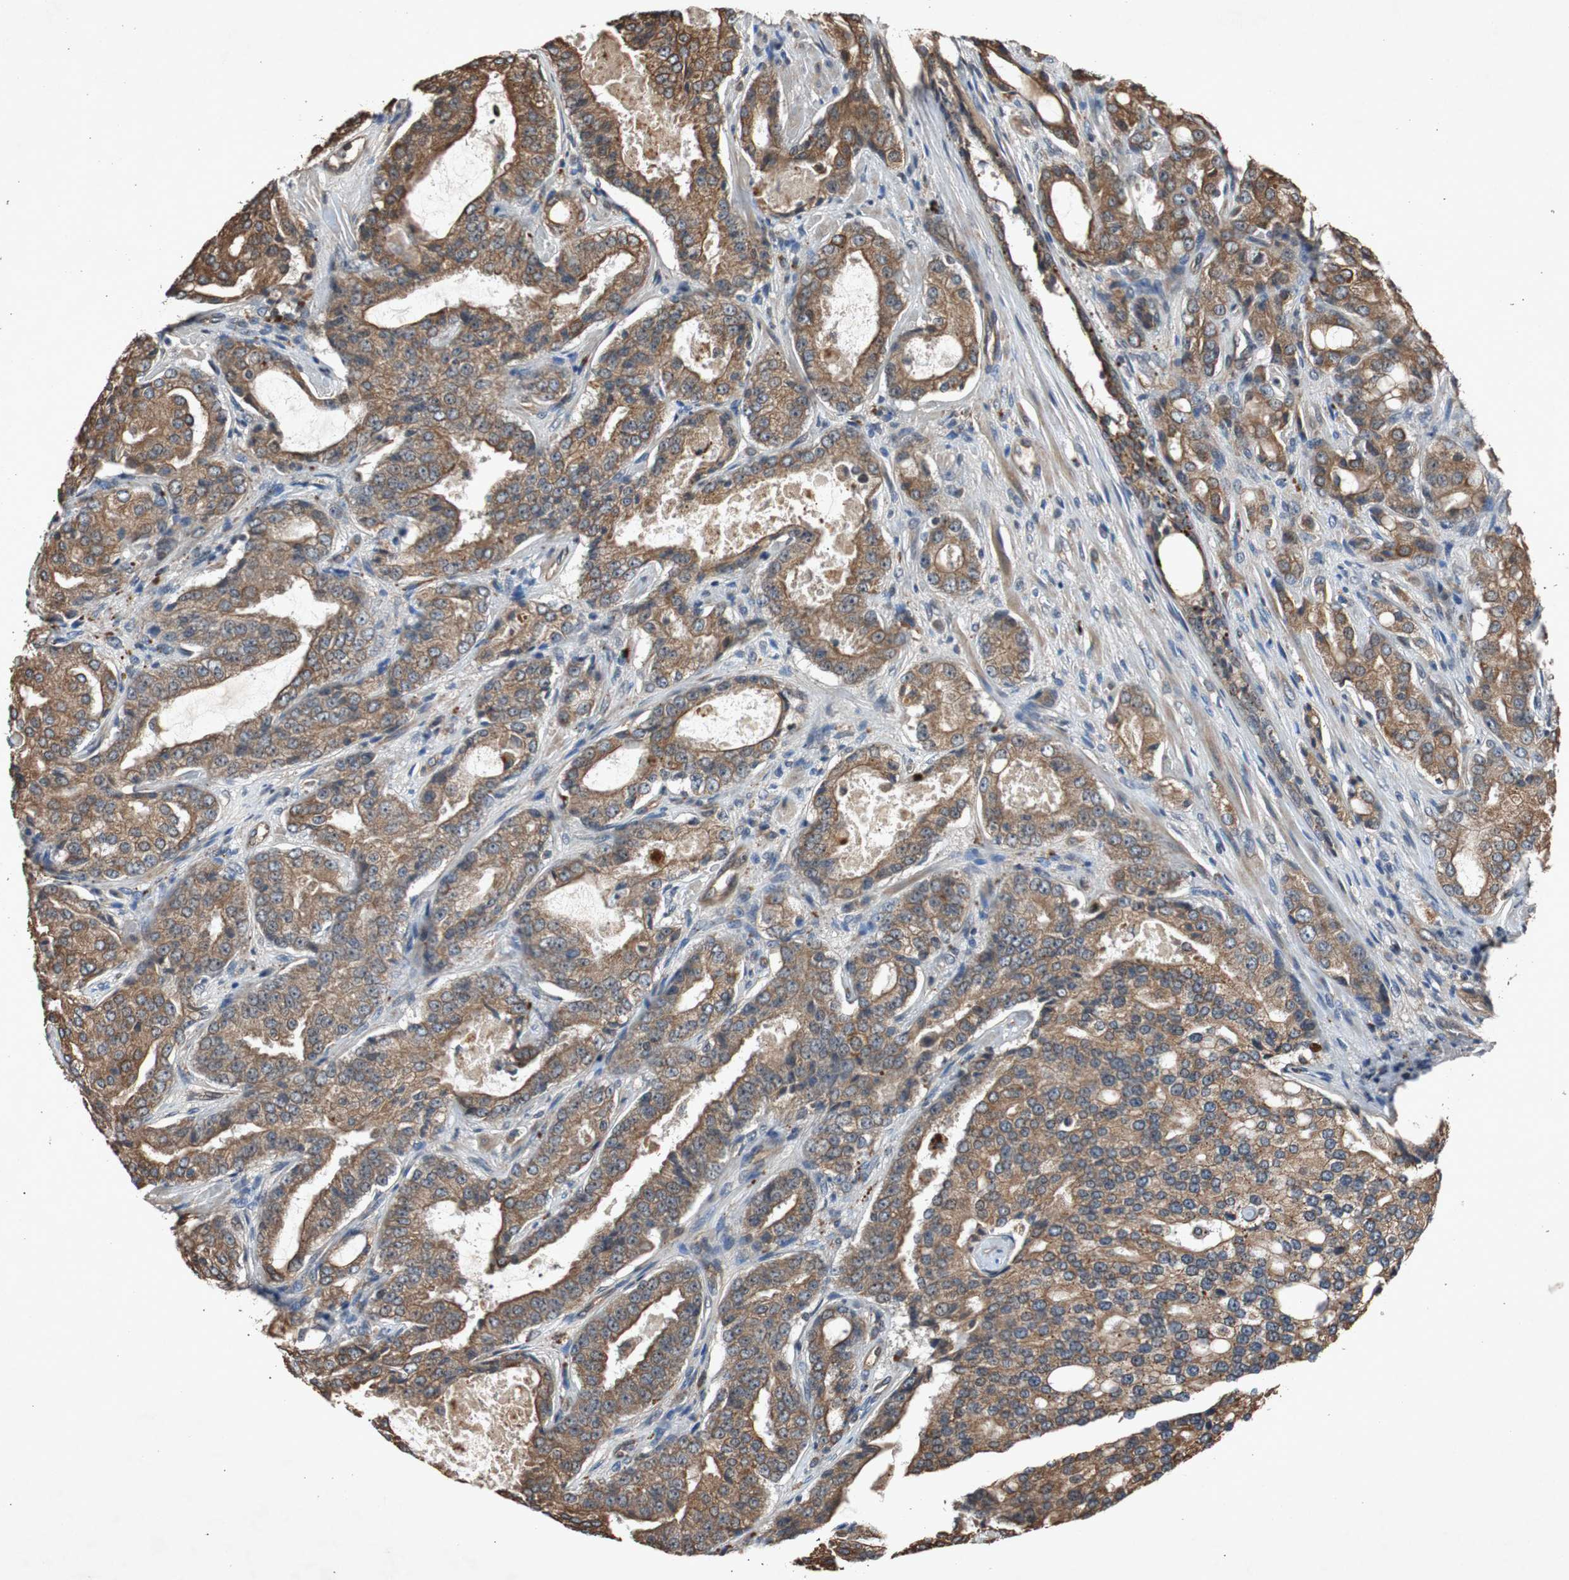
{"staining": {"intensity": "moderate", "quantity": ">75%", "location": "cytoplasmic/membranous"}, "tissue": "prostate cancer", "cell_type": "Tumor cells", "image_type": "cancer", "snomed": [{"axis": "morphology", "description": "Adenocarcinoma, High grade"}, {"axis": "topography", "description": "Prostate"}], "caption": "Prostate high-grade adenocarcinoma stained with DAB (3,3'-diaminobenzidine) immunohistochemistry (IHC) exhibits medium levels of moderate cytoplasmic/membranous staining in approximately >75% of tumor cells.", "gene": "SLIT2", "patient": {"sex": "male", "age": 72}}